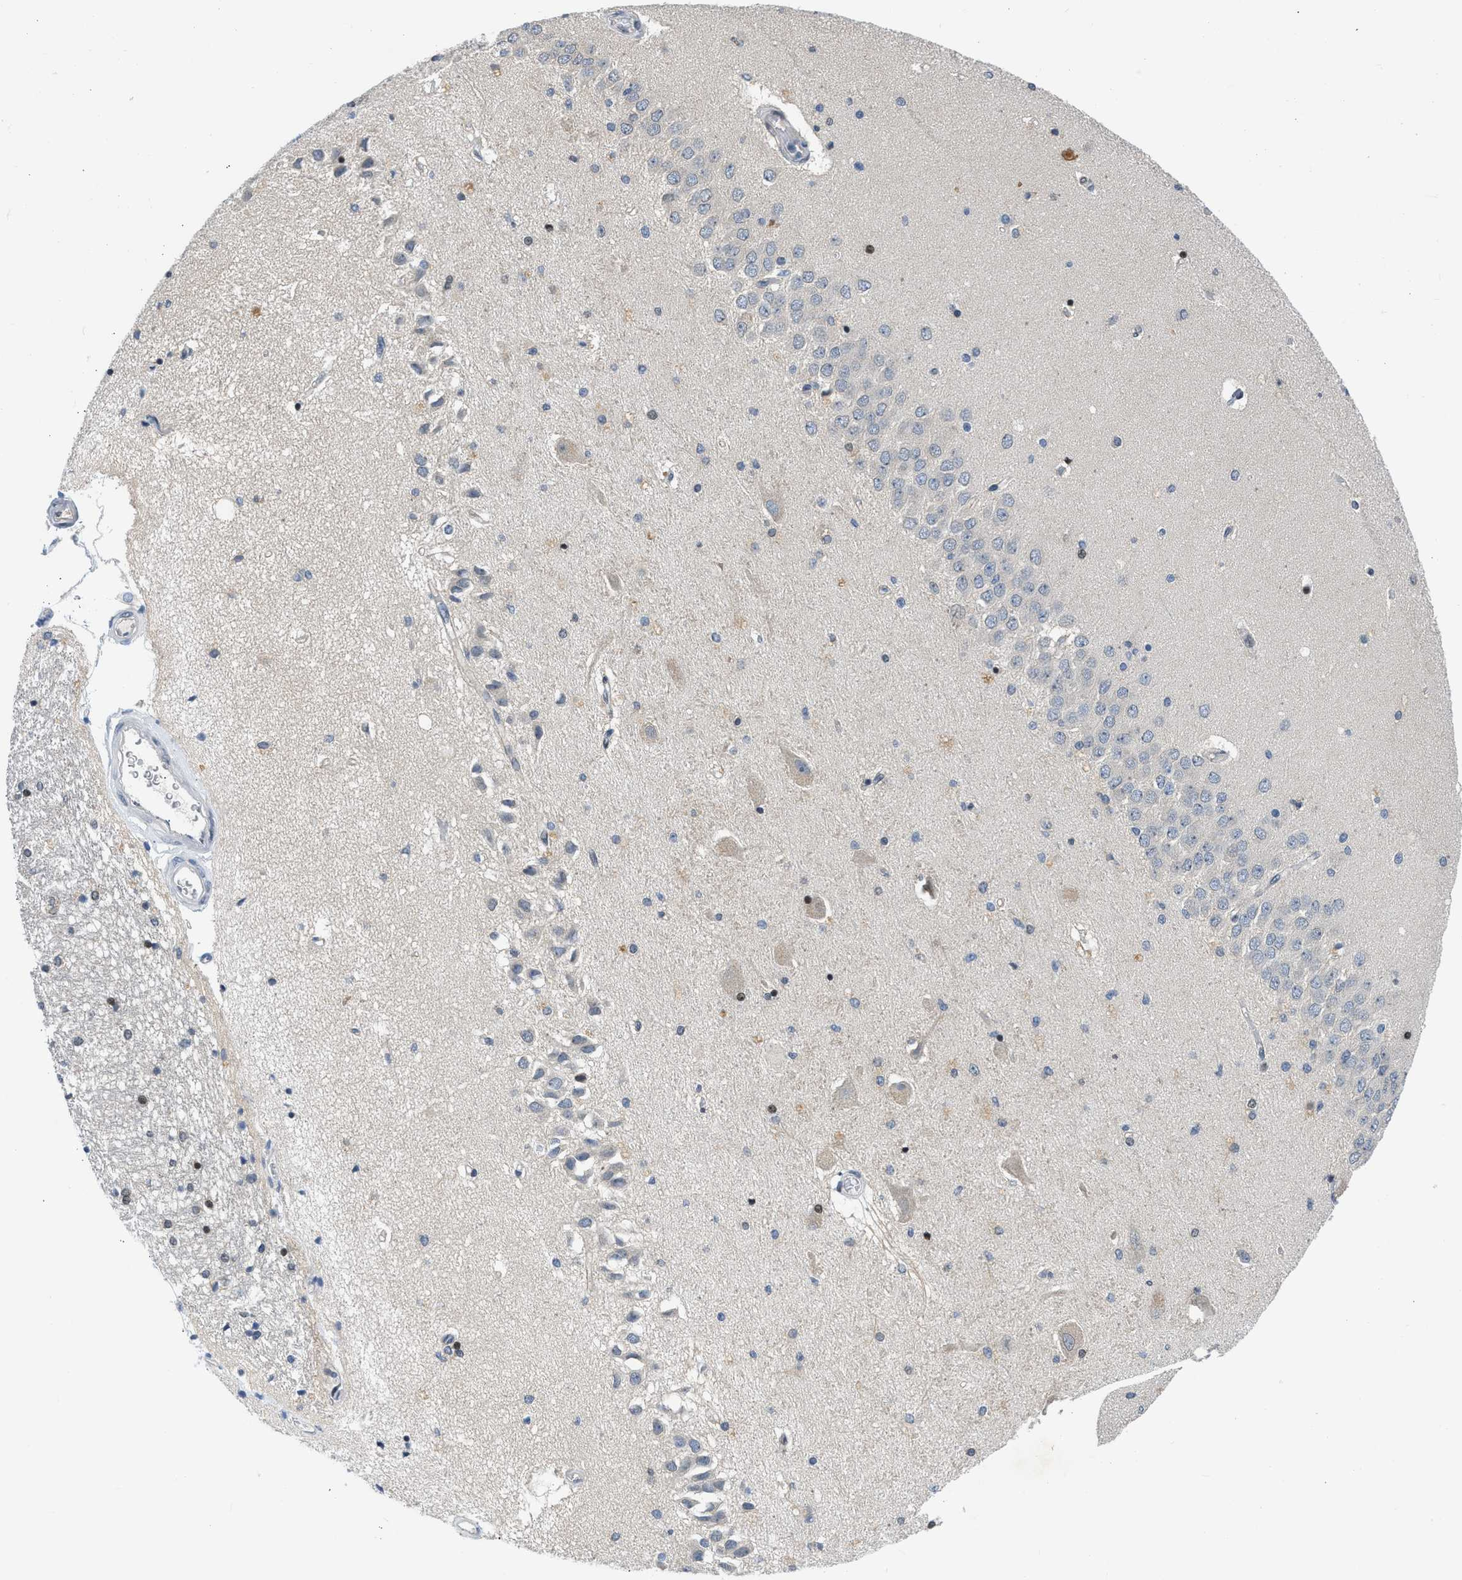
{"staining": {"intensity": "moderate", "quantity": "<25%", "location": "nuclear"}, "tissue": "hippocampus", "cell_type": "Glial cells", "image_type": "normal", "snomed": [{"axis": "morphology", "description": "Normal tissue, NOS"}, {"axis": "topography", "description": "Hippocampus"}], "caption": "The histopathology image displays staining of benign hippocampus, revealing moderate nuclear protein positivity (brown color) within glial cells.", "gene": "OLIG3", "patient": {"sex": "female", "age": 54}}